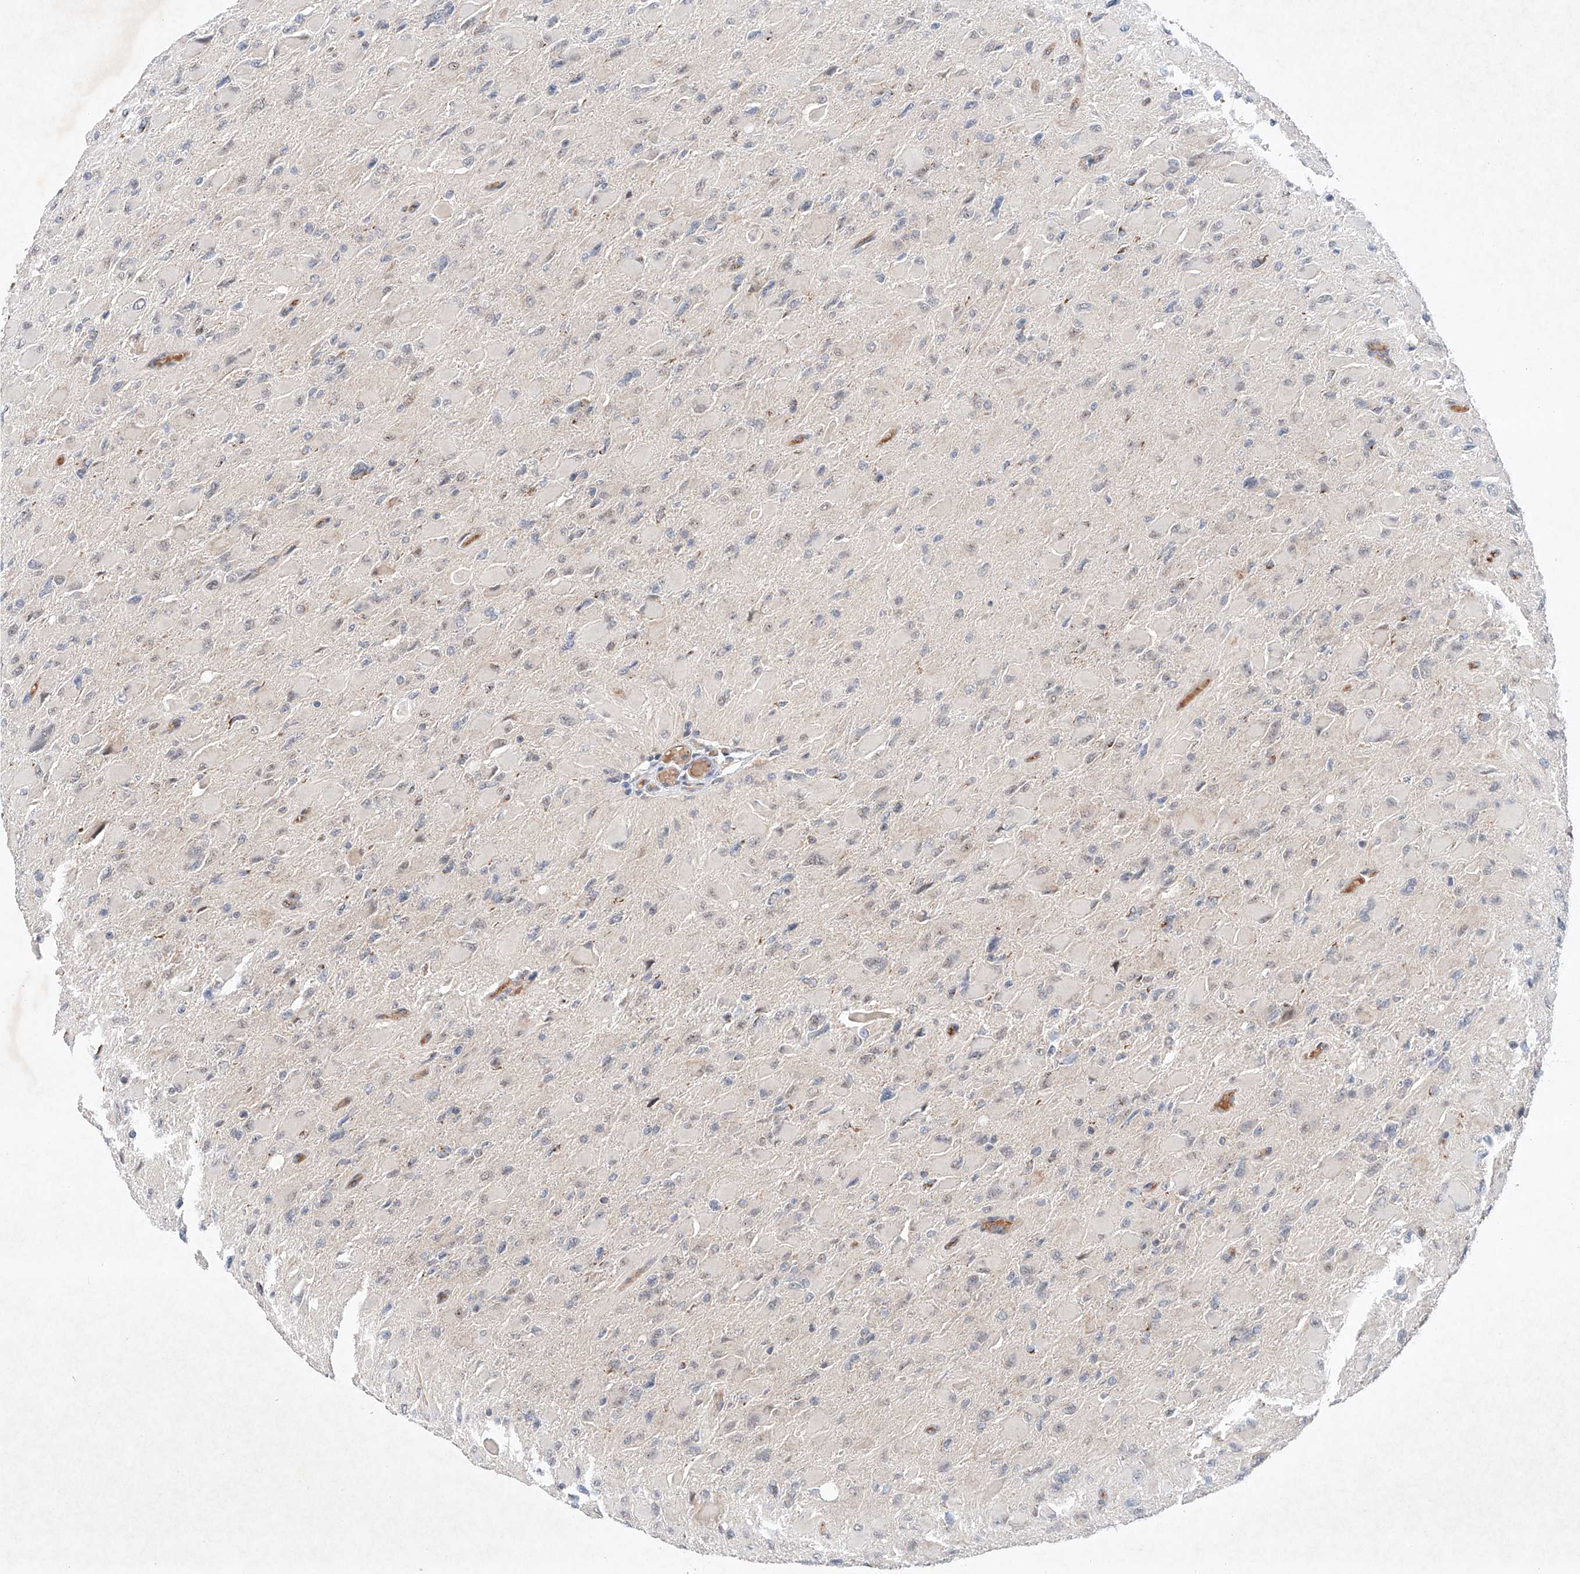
{"staining": {"intensity": "negative", "quantity": "none", "location": "none"}, "tissue": "glioma", "cell_type": "Tumor cells", "image_type": "cancer", "snomed": [{"axis": "morphology", "description": "Glioma, malignant, High grade"}, {"axis": "topography", "description": "Cerebral cortex"}], "caption": "A photomicrograph of human glioma is negative for staining in tumor cells.", "gene": "FASTK", "patient": {"sex": "female", "age": 36}}